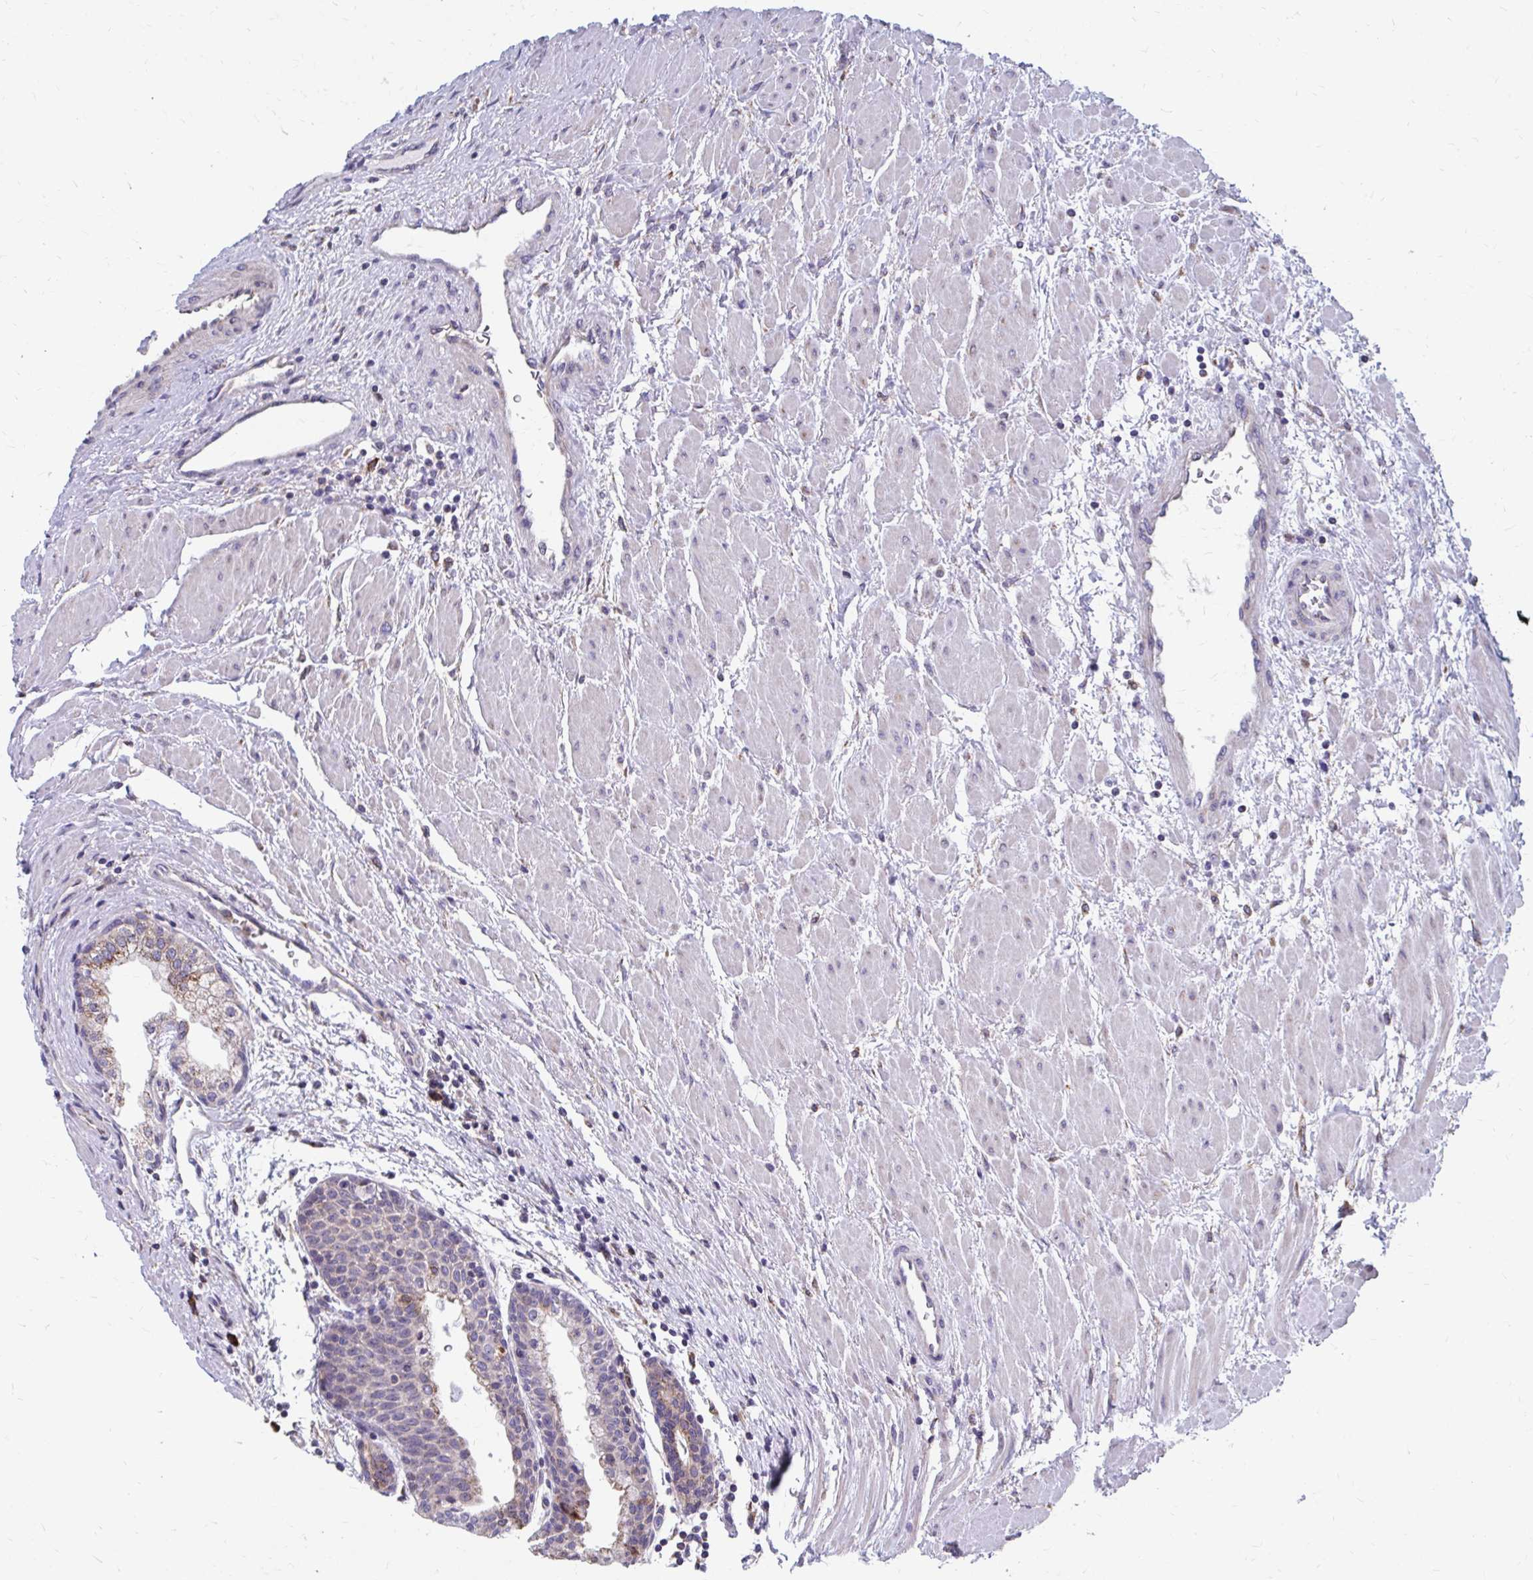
{"staining": {"intensity": "moderate", "quantity": "<25%", "location": "cytoplasmic/membranous"}, "tissue": "prostate cancer", "cell_type": "Tumor cells", "image_type": "cancer", "snomed": [{"axis": "morphology", "description": "Adenocarcinoma, High grade"}, {"axis": "topography", "description": "Prostate"}], "caption": "Moderate cytoplasmic/membranous protein expression is seen in approximately <25% of tumor cells in prostate cancer (adenocarcinoma (high-grade)).", "gene": "FKBP2", "patient": {"sex": "male", "age": 58}}